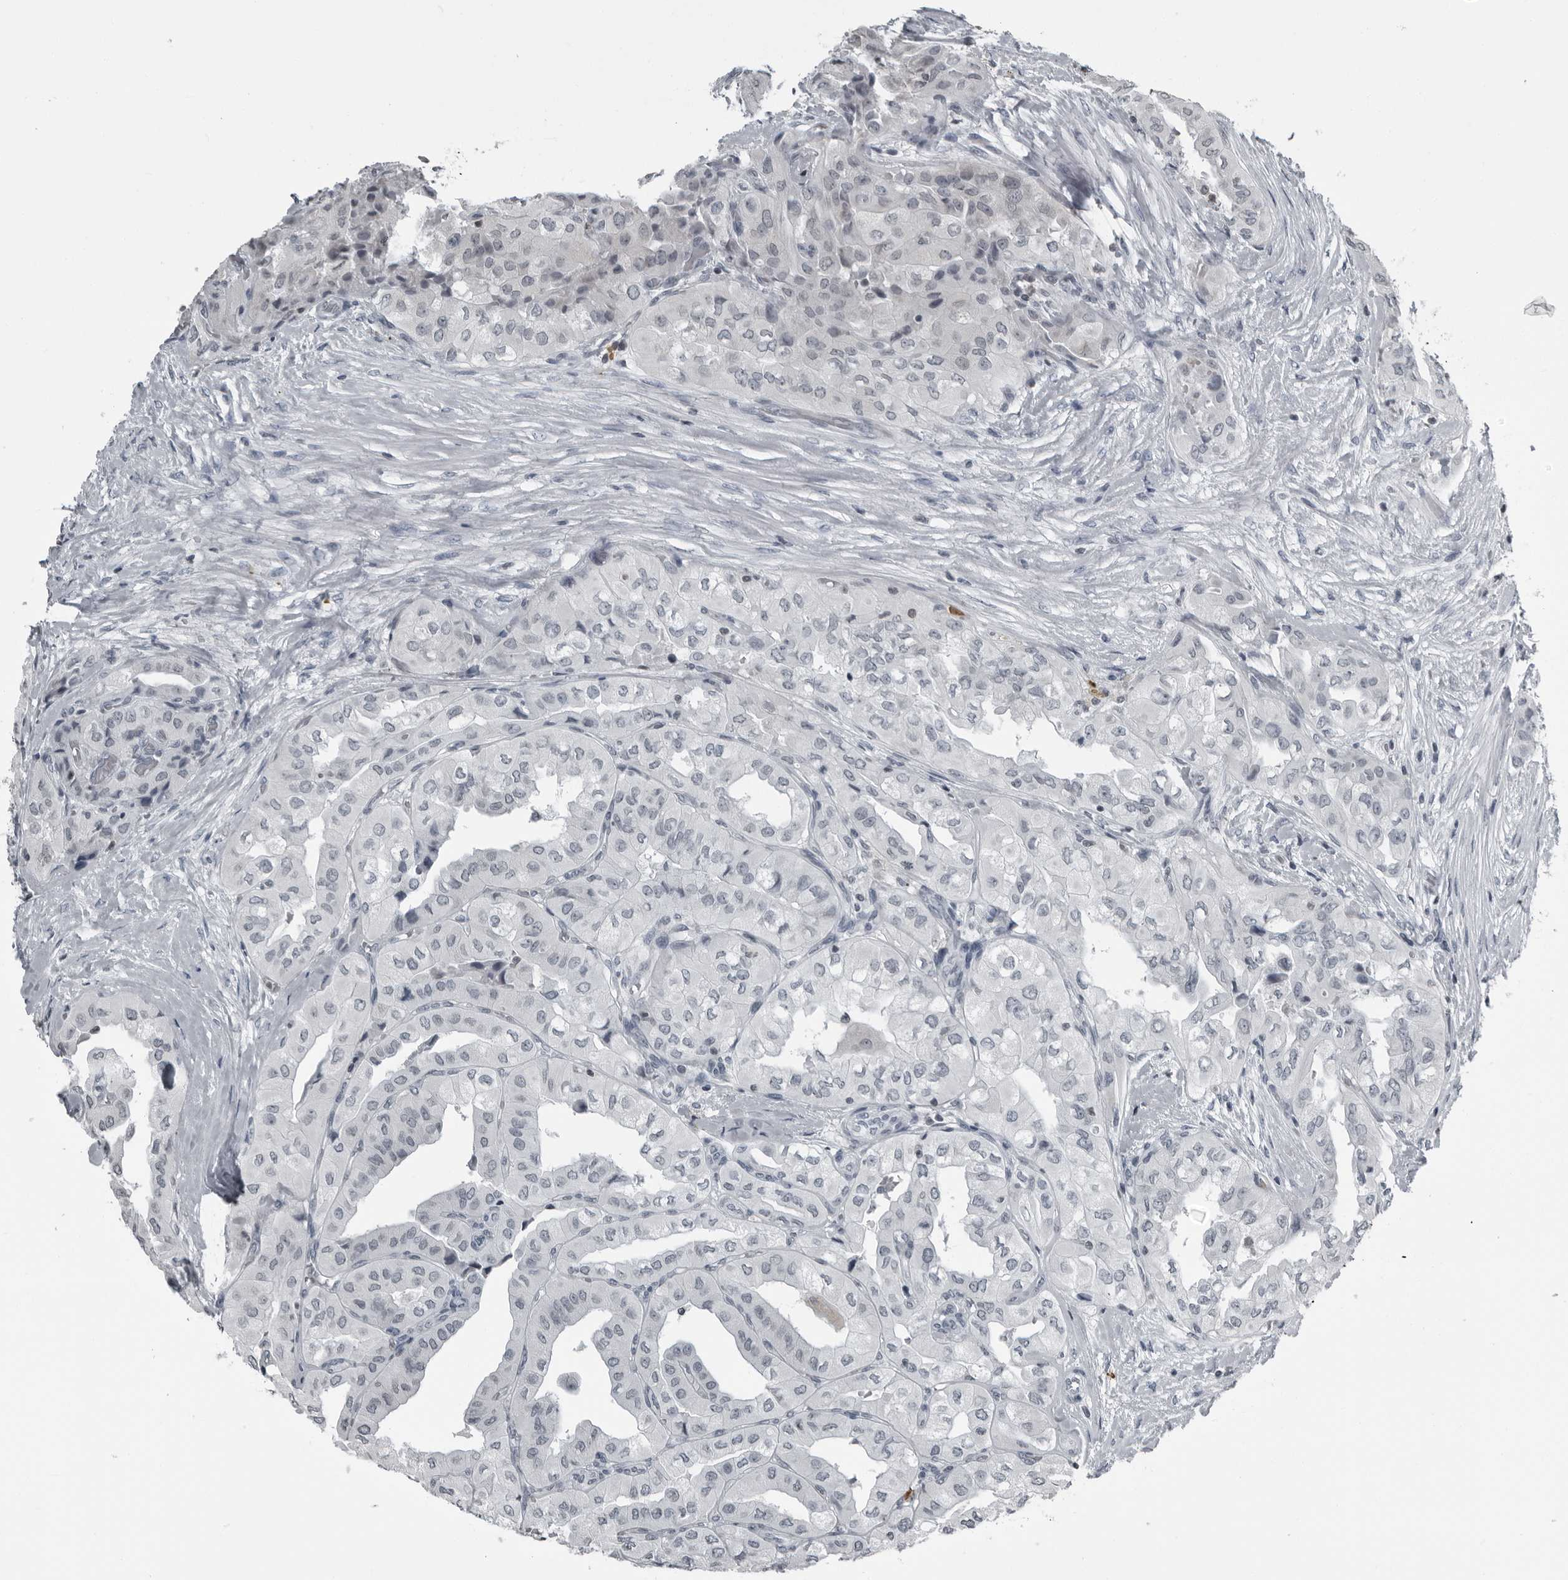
{"staining": {"intensity": "negative", "quantity": "none", "location": "none"}, "tissue": "thyroid cancer", "cell_type": "Tumor cells", "image_type": "cancer", "snomed": [{"axis": "morphology", "description": "Papillary adenocarcinoma, NOS"}, {"axis": "topography", "description": "Thyroid gland"}], "caption": "Micrograph shows no protein staining in tumor cells of papillary adenocarcinoma (thyroid) tissue.", "gene": "RTCA", "patient": {"sex": "female", "age": 59}}